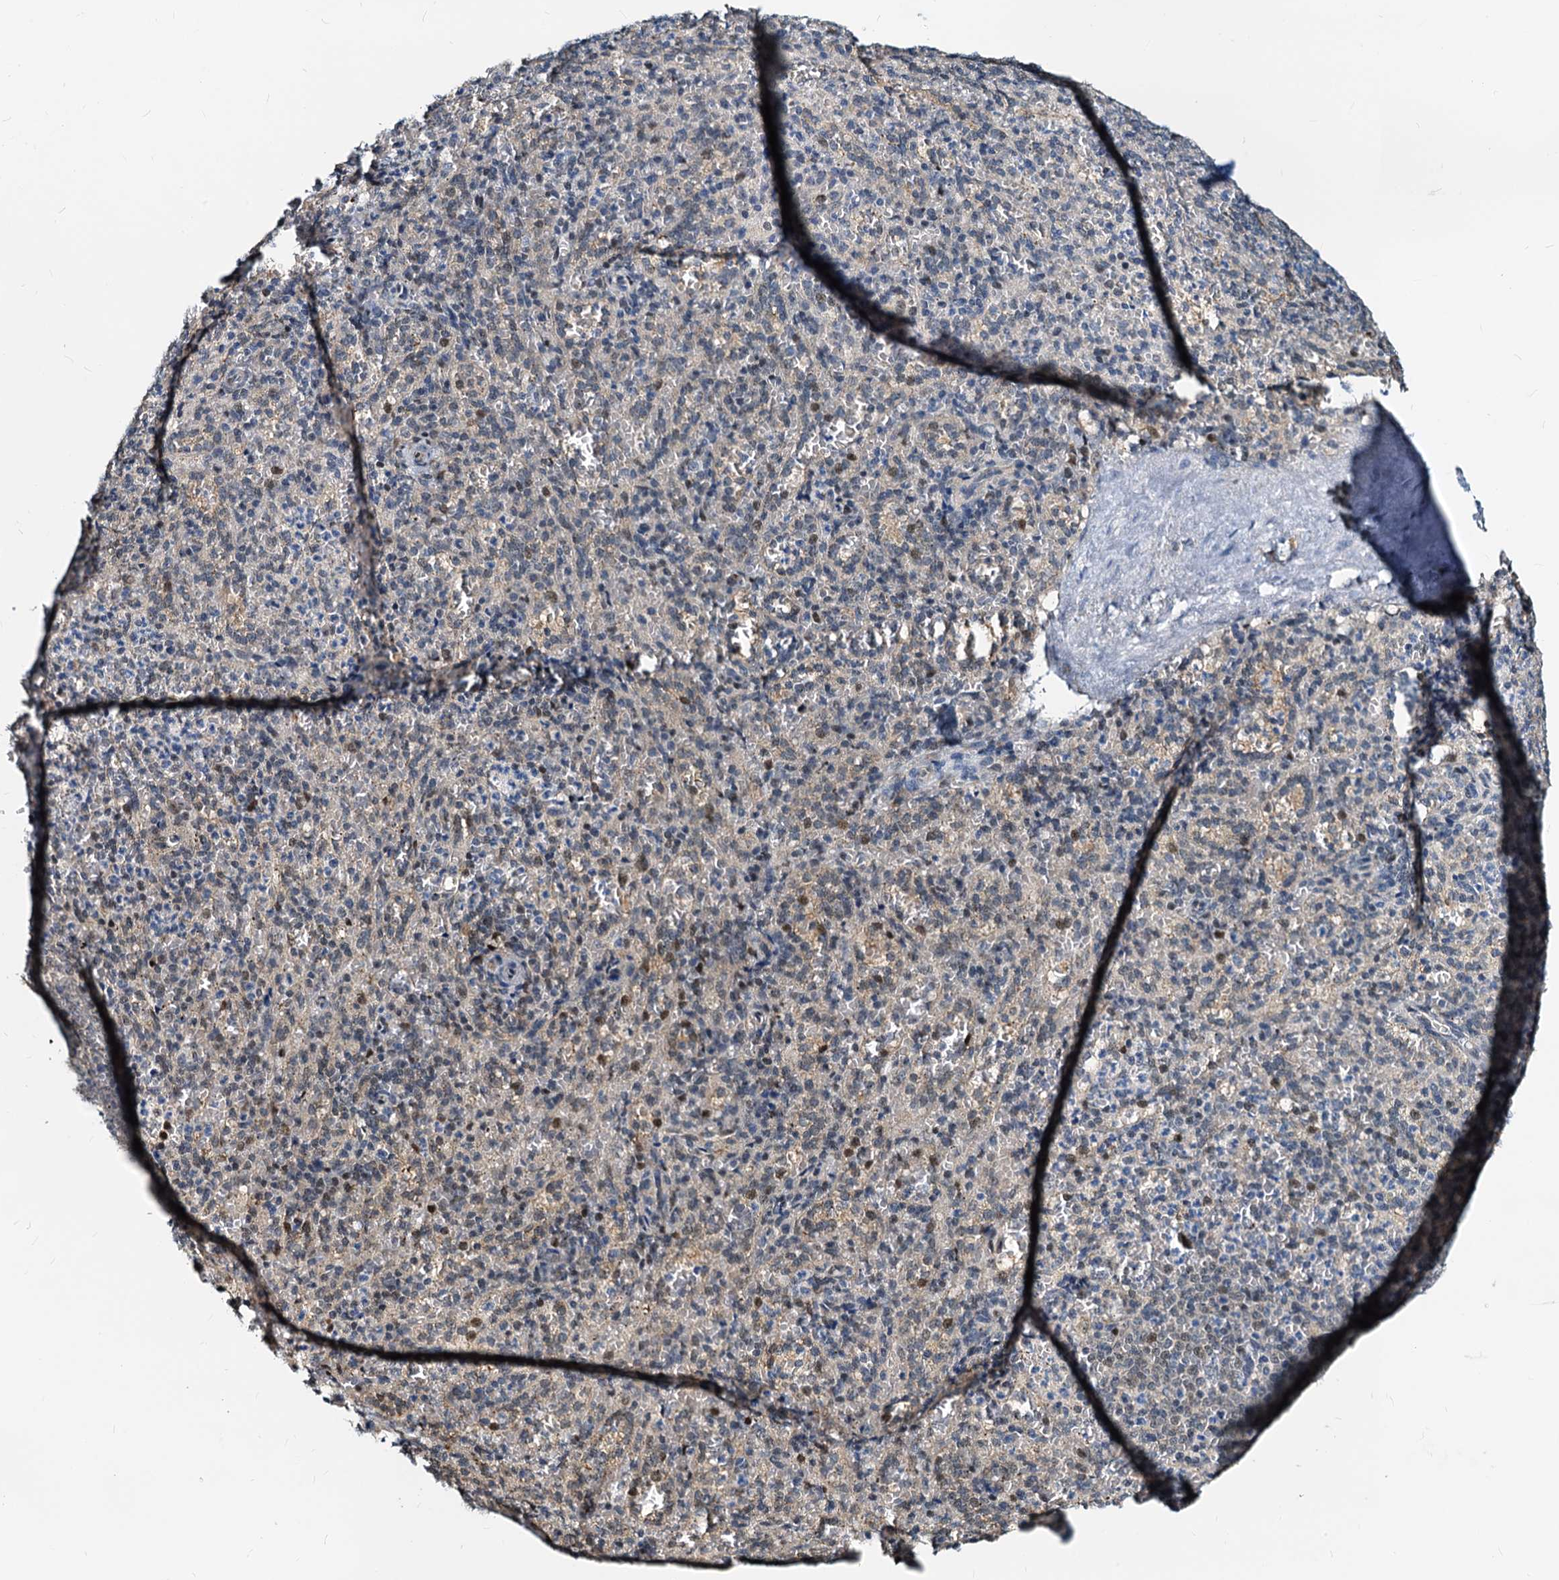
{"staining": {"intensity": "moderate", "quantity": "<25%", "location": "nuclear"}, "tissue": "spleen", "cell_type": "Cells in red pulp", "image_type": "normal", "snomed": [{"axis": "morphology", "description": "Normal tissue, NOS"}, {"axis": "topography", "description": "Spleen"}], "caption": "IHC of normal human spleen reveals low levels of moderate nuclear staining in about <25% of cells in red pulp. (Stains: DAB (3,3'-diaminobenzidine) in brown, nuclei in blue, Microscopy: brightfield microscopy at high magnification).", "gene": "PTGES3", "patient": {"sex": "female", "age": 21}}